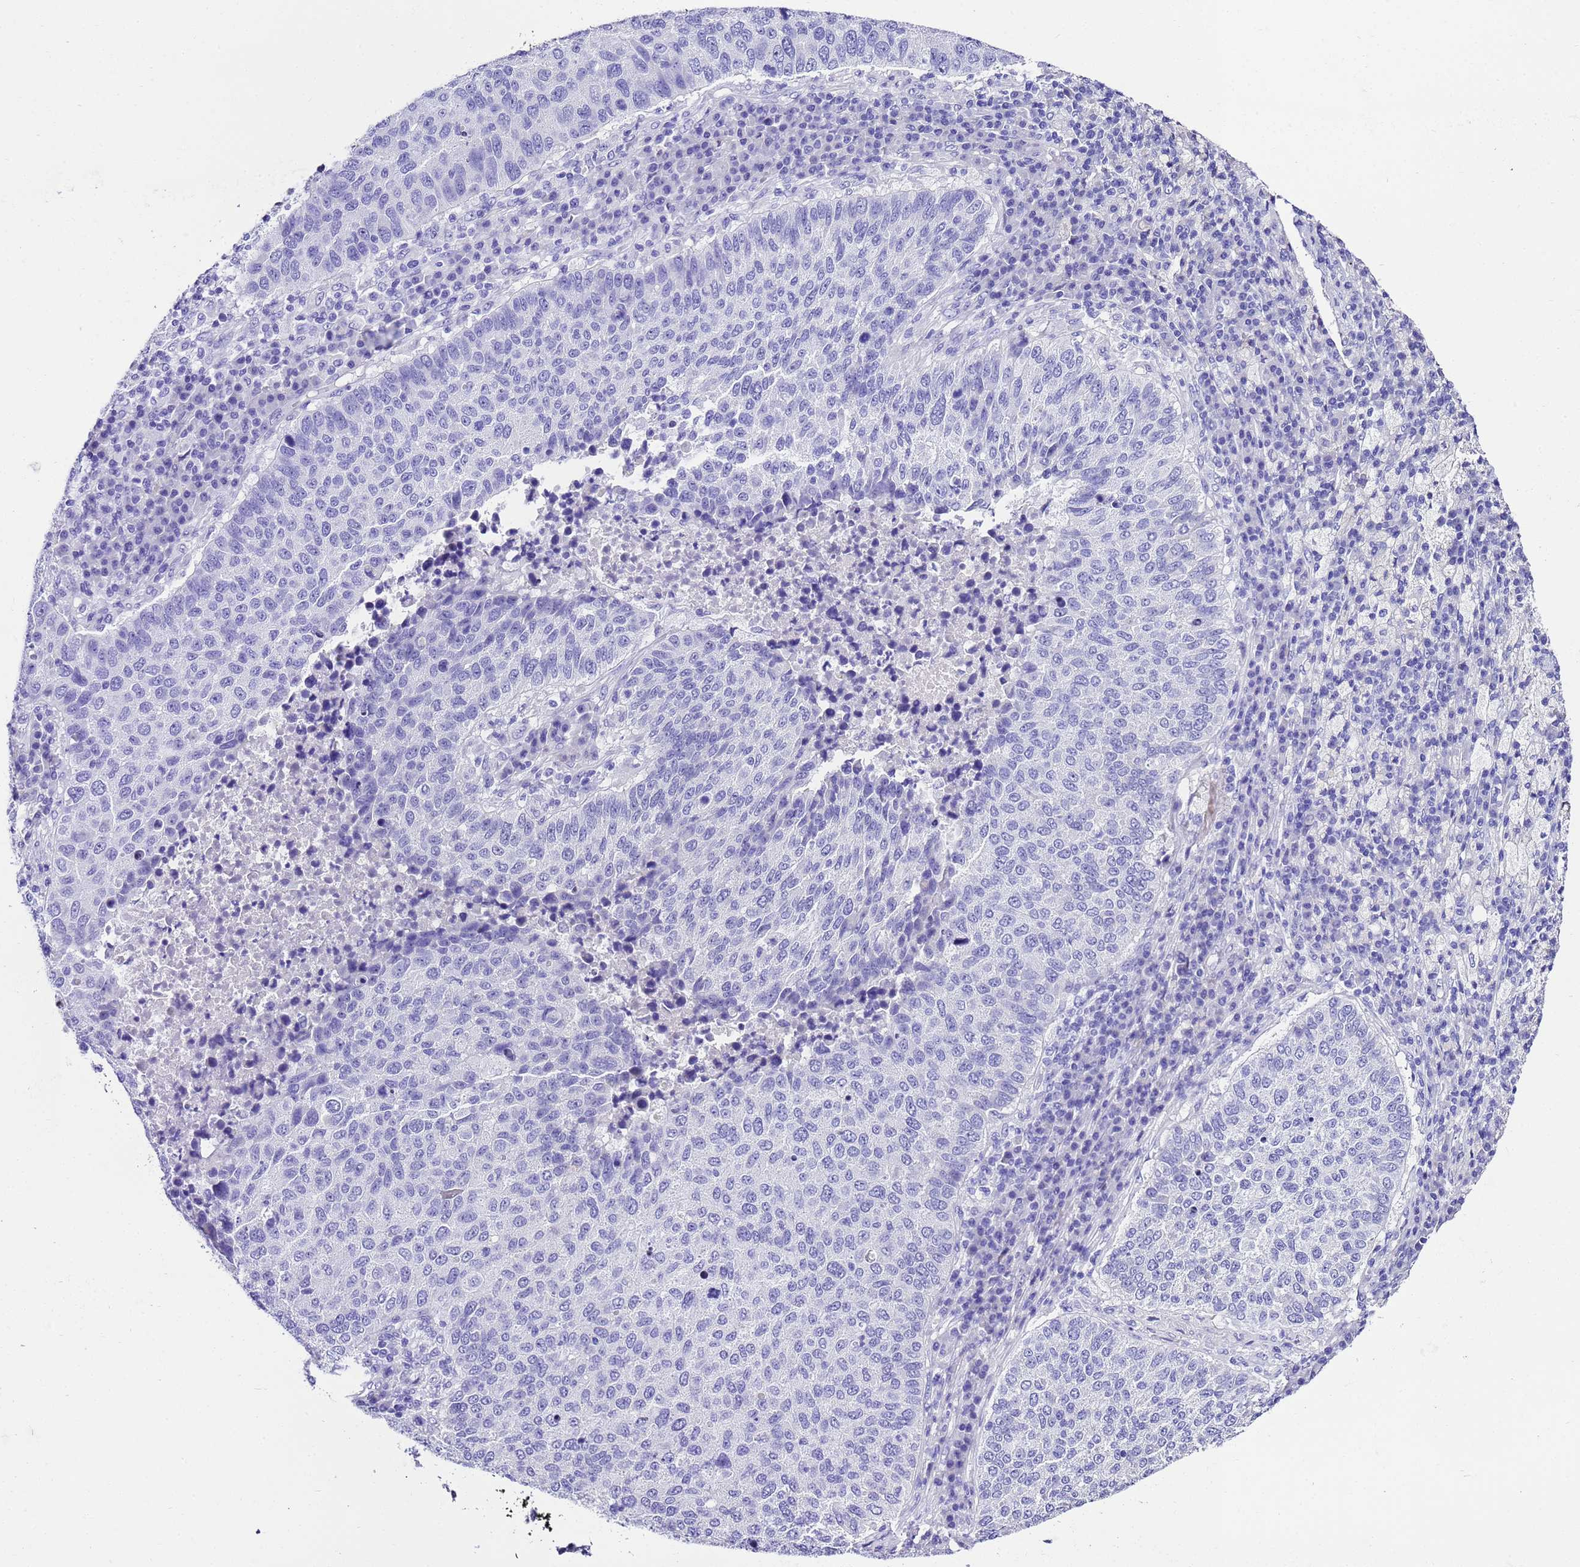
{"staining": {"intensity": "negative", "quantity": "none", "location": "none"}, "tissue": "lung cancer", "cell_type": "Tumor cells", "image_type": "cancer", "snomed": [{"axis": "morphology", "description": "Squamous cell carcinoma, NOS"}, {"axis": "topography", "description": "Lung"}], "caption": "The histopathology image shows no staining of tumor cells in lung squamous cell carcinoma. The staining was performed using DAB (3,3'-diaminobenzidine) to visualize the protein expression in brown, while the nuclei were stained in blue with hematoxylin (Magnification: 20x).", "gene": "UGT2B10", "patient": {"sex": "male", "age": 73}}